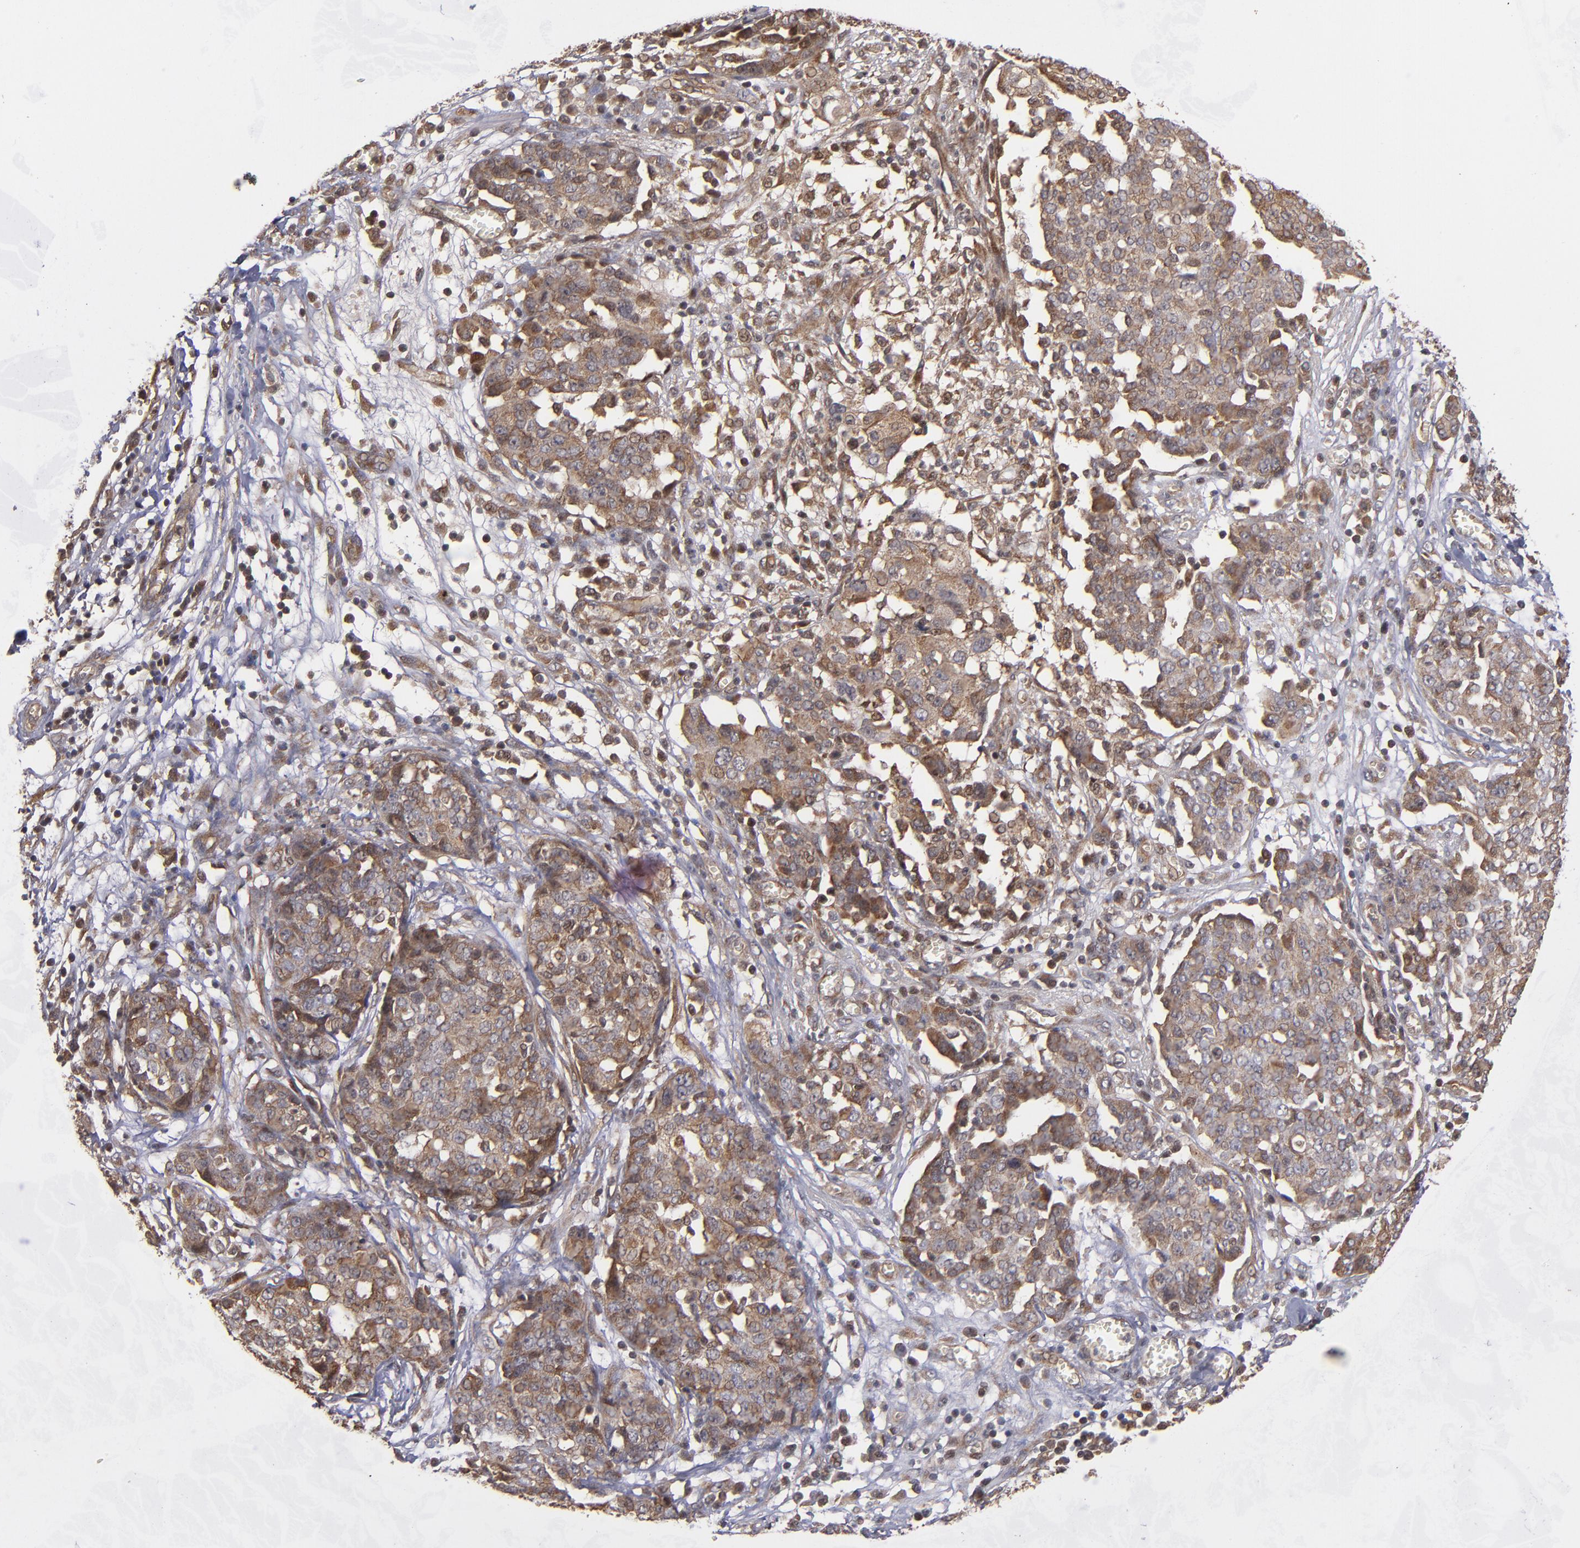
{"staining": {"intensity": "moderate", "quantity": ">75%", "location": "cytoplasmic/membranous"}, "tissue": "ovarian cancer", "cell_type": "Tumor cells", "image_type": "cancer", "snomed": [{"axis": "morphology", "description": "Cystadenocarcinoma, serous, NOS"}, {"axis": "topography", "description": "Soft tissue"}, {"axis": "topography", "description": "Ovary"}], "caption": "Ovarian cancer was stained to show a protein in brown. There is medium levels of moderate cytoplasmic/membranous expression in about >75% of tumor cells.", "gene": "BDKRB1", "patient": {"sex": "female", "age": 57}}